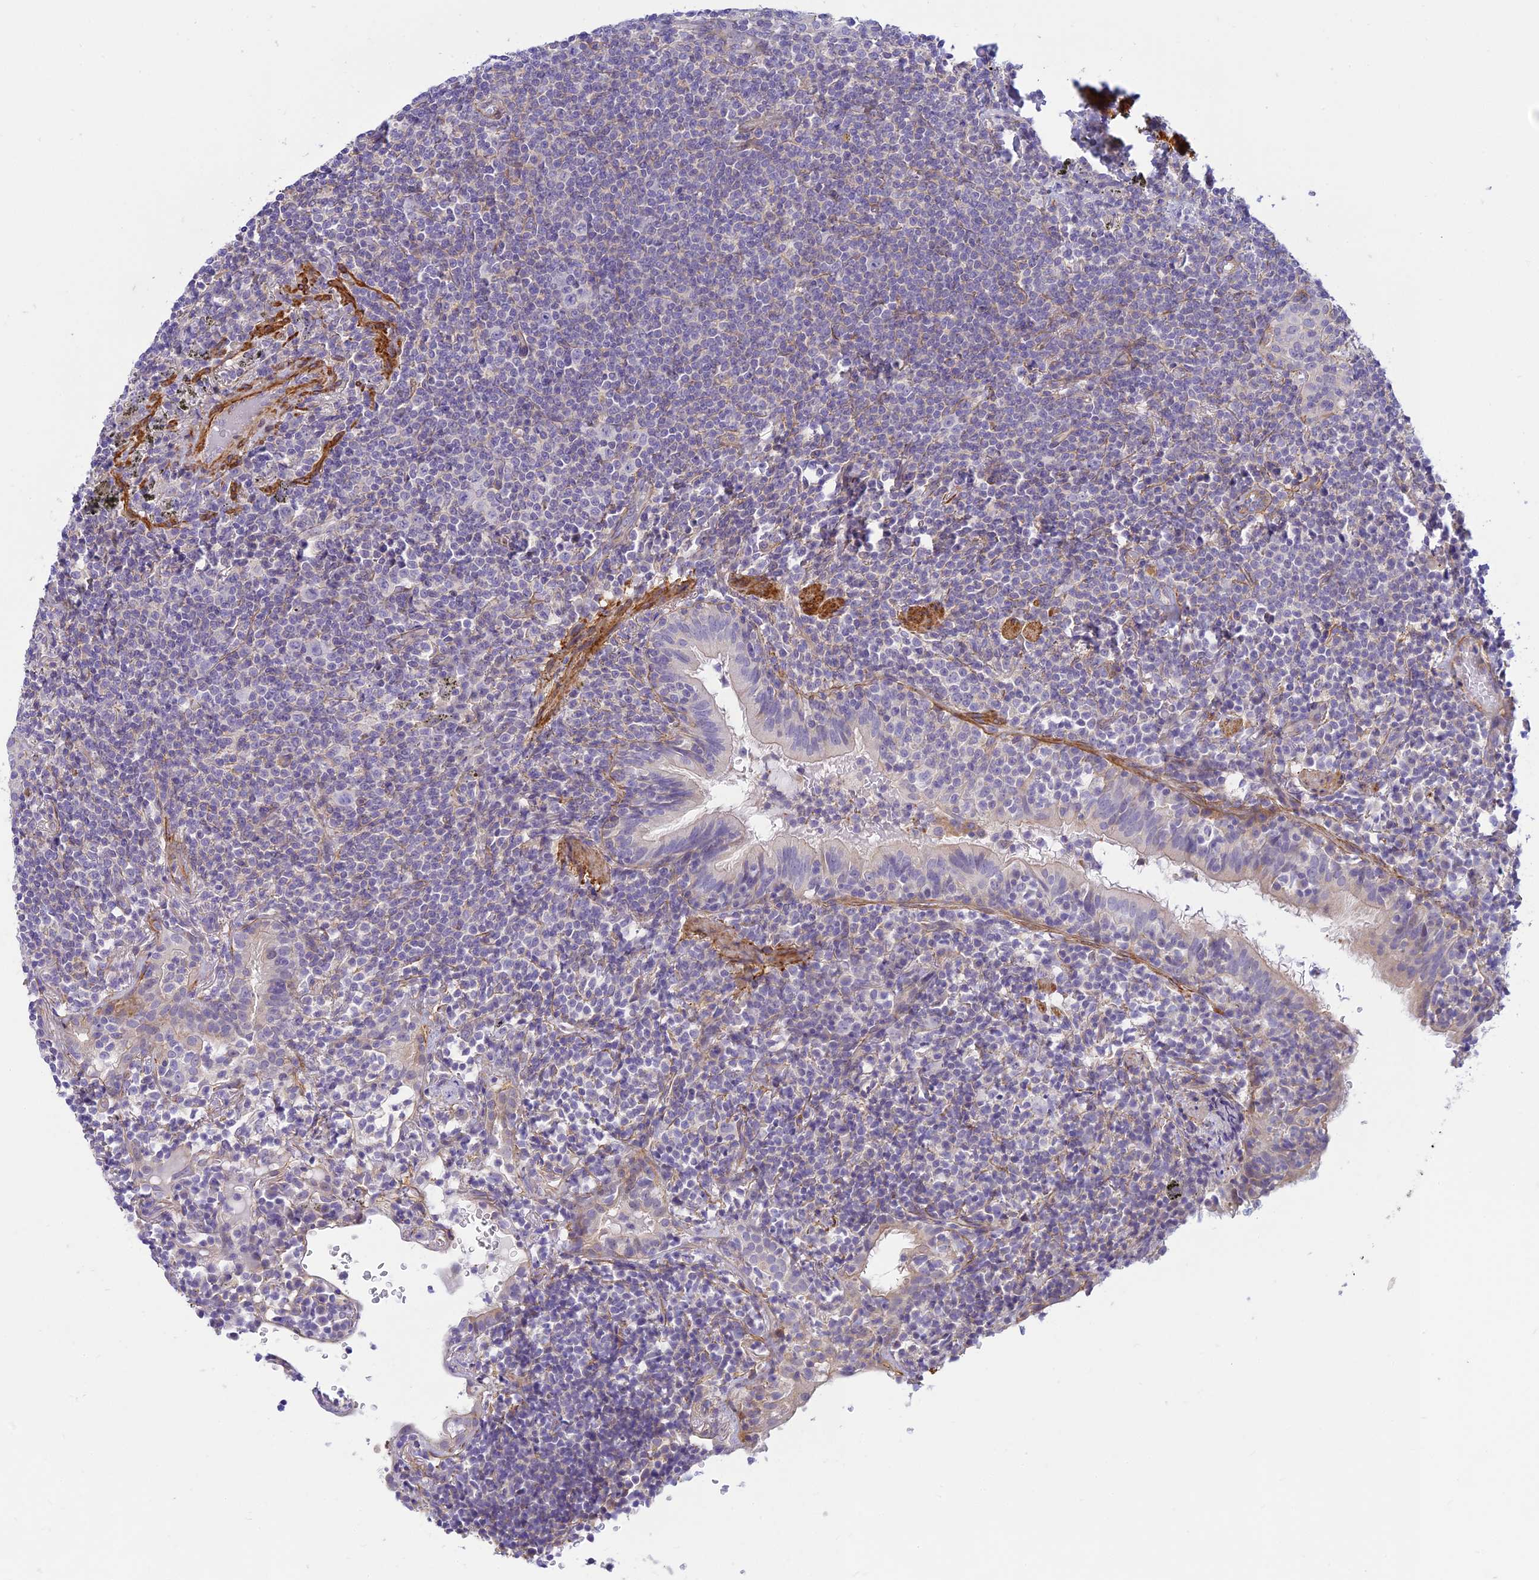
{"staining": {"intensity": "negative", "quantity": "none", "location": "none"}, "tissue": "lymphoma", "cell_type": "Tumor cells", "image_type": "cancer", "snomed": [{"axis": "morphology", "description": "Malignant lymphoma, non-Hodgkin's type, Low grade"}, {"axis": "topography", "description": "Lung"}], "caption": "An IHC micrograph of lymphoma is shown. There is no staining in tumor cells of lymphoma.", "gene": "FBXW4", "patient": {"sex": "female", "age": 71}}